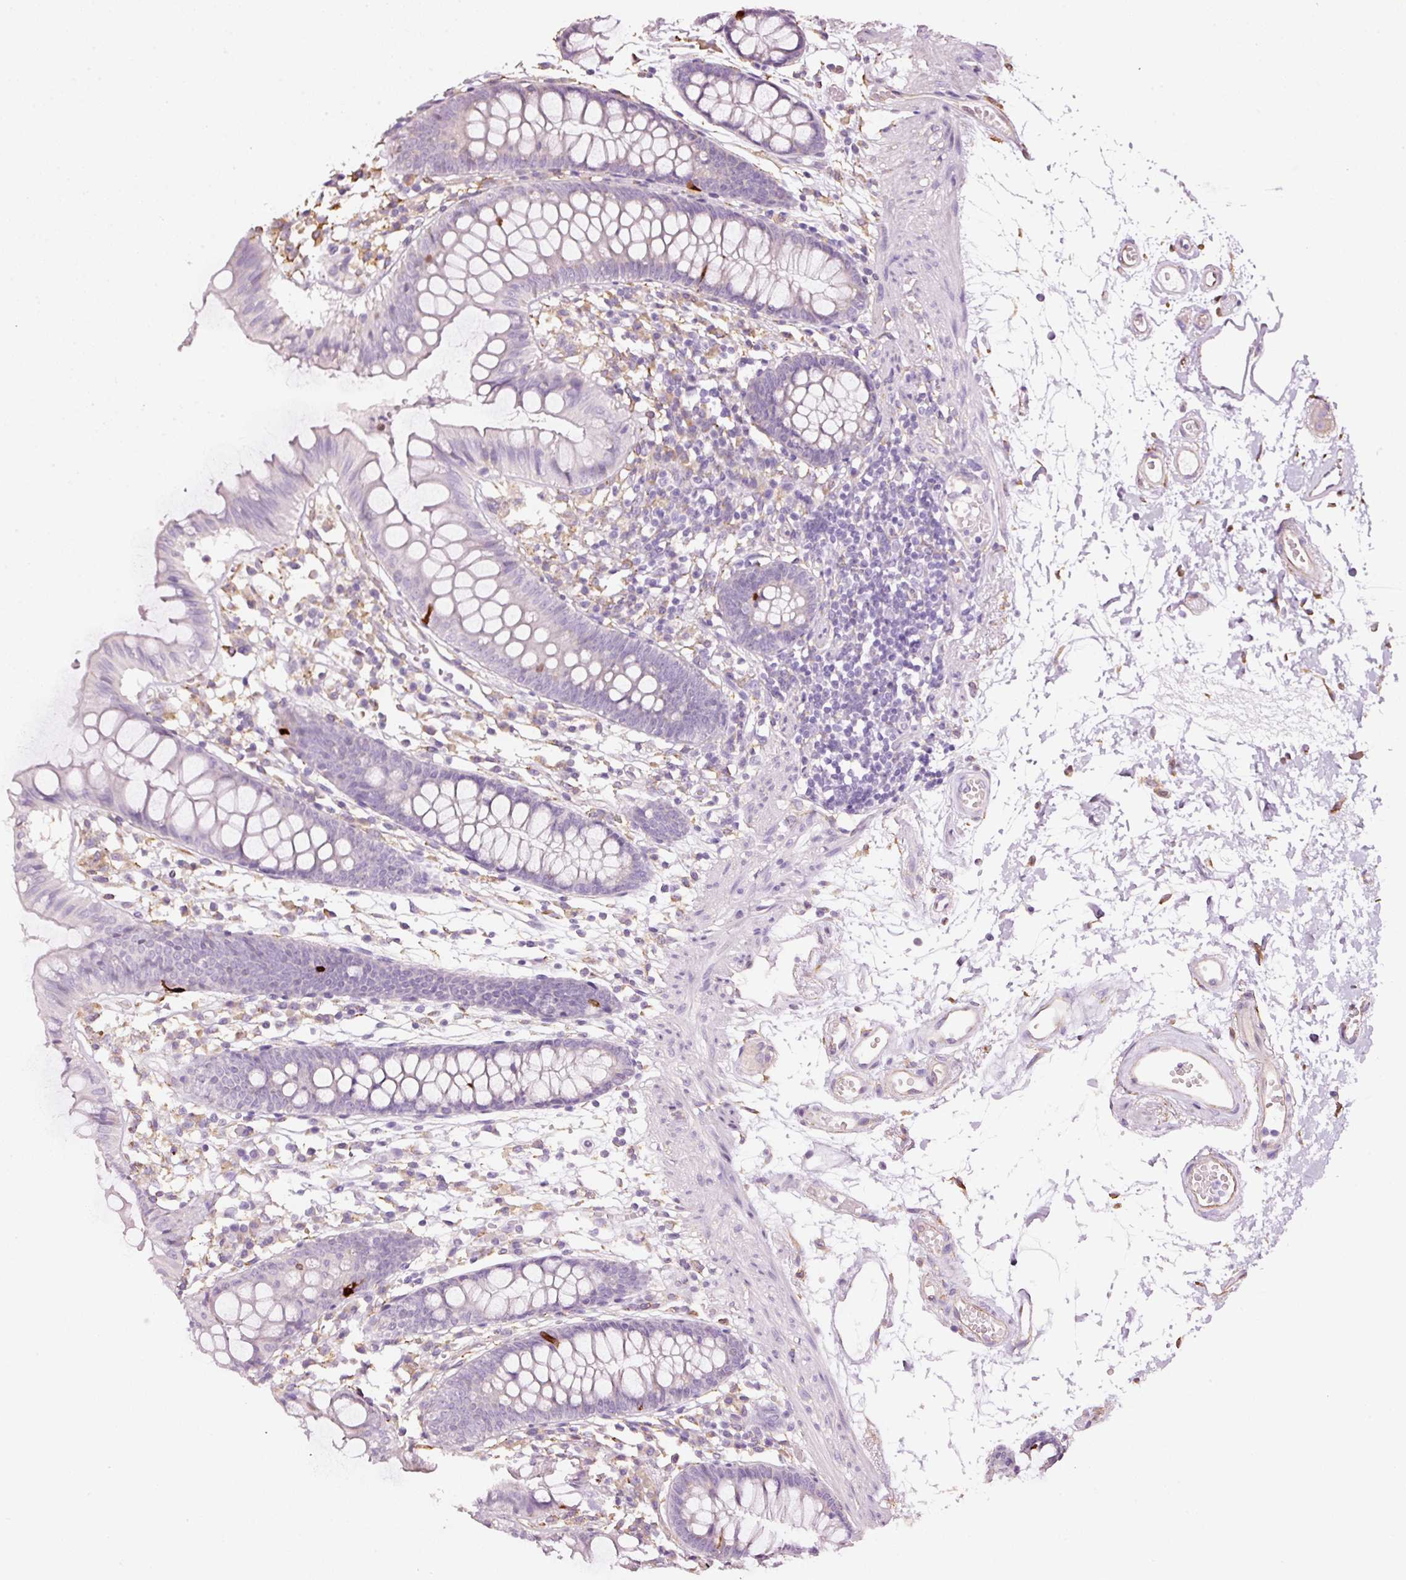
{"staining": {"intensity": "moderate", "quantity": ">75%", "location": "cytoplasmic/membranous"}, "tissue": "colon", "cell_type": "Endothelial cells", "image_type": "normal", "snomed": [{"axis": "morphology", "description": "Normal tissue, NOS"}, {"axis": "topography", "description": "Colon"}], "caption": "Immunohistochemical staining of normal human colon shows medium levels of moderate cytoplasmic/membranous positivity in about >75% of endothelial cells. The protein is shown in brown color, while the nuclei are stained blue.", "gene": "GCG", "patient": {"sex": "female", "age": 84}}